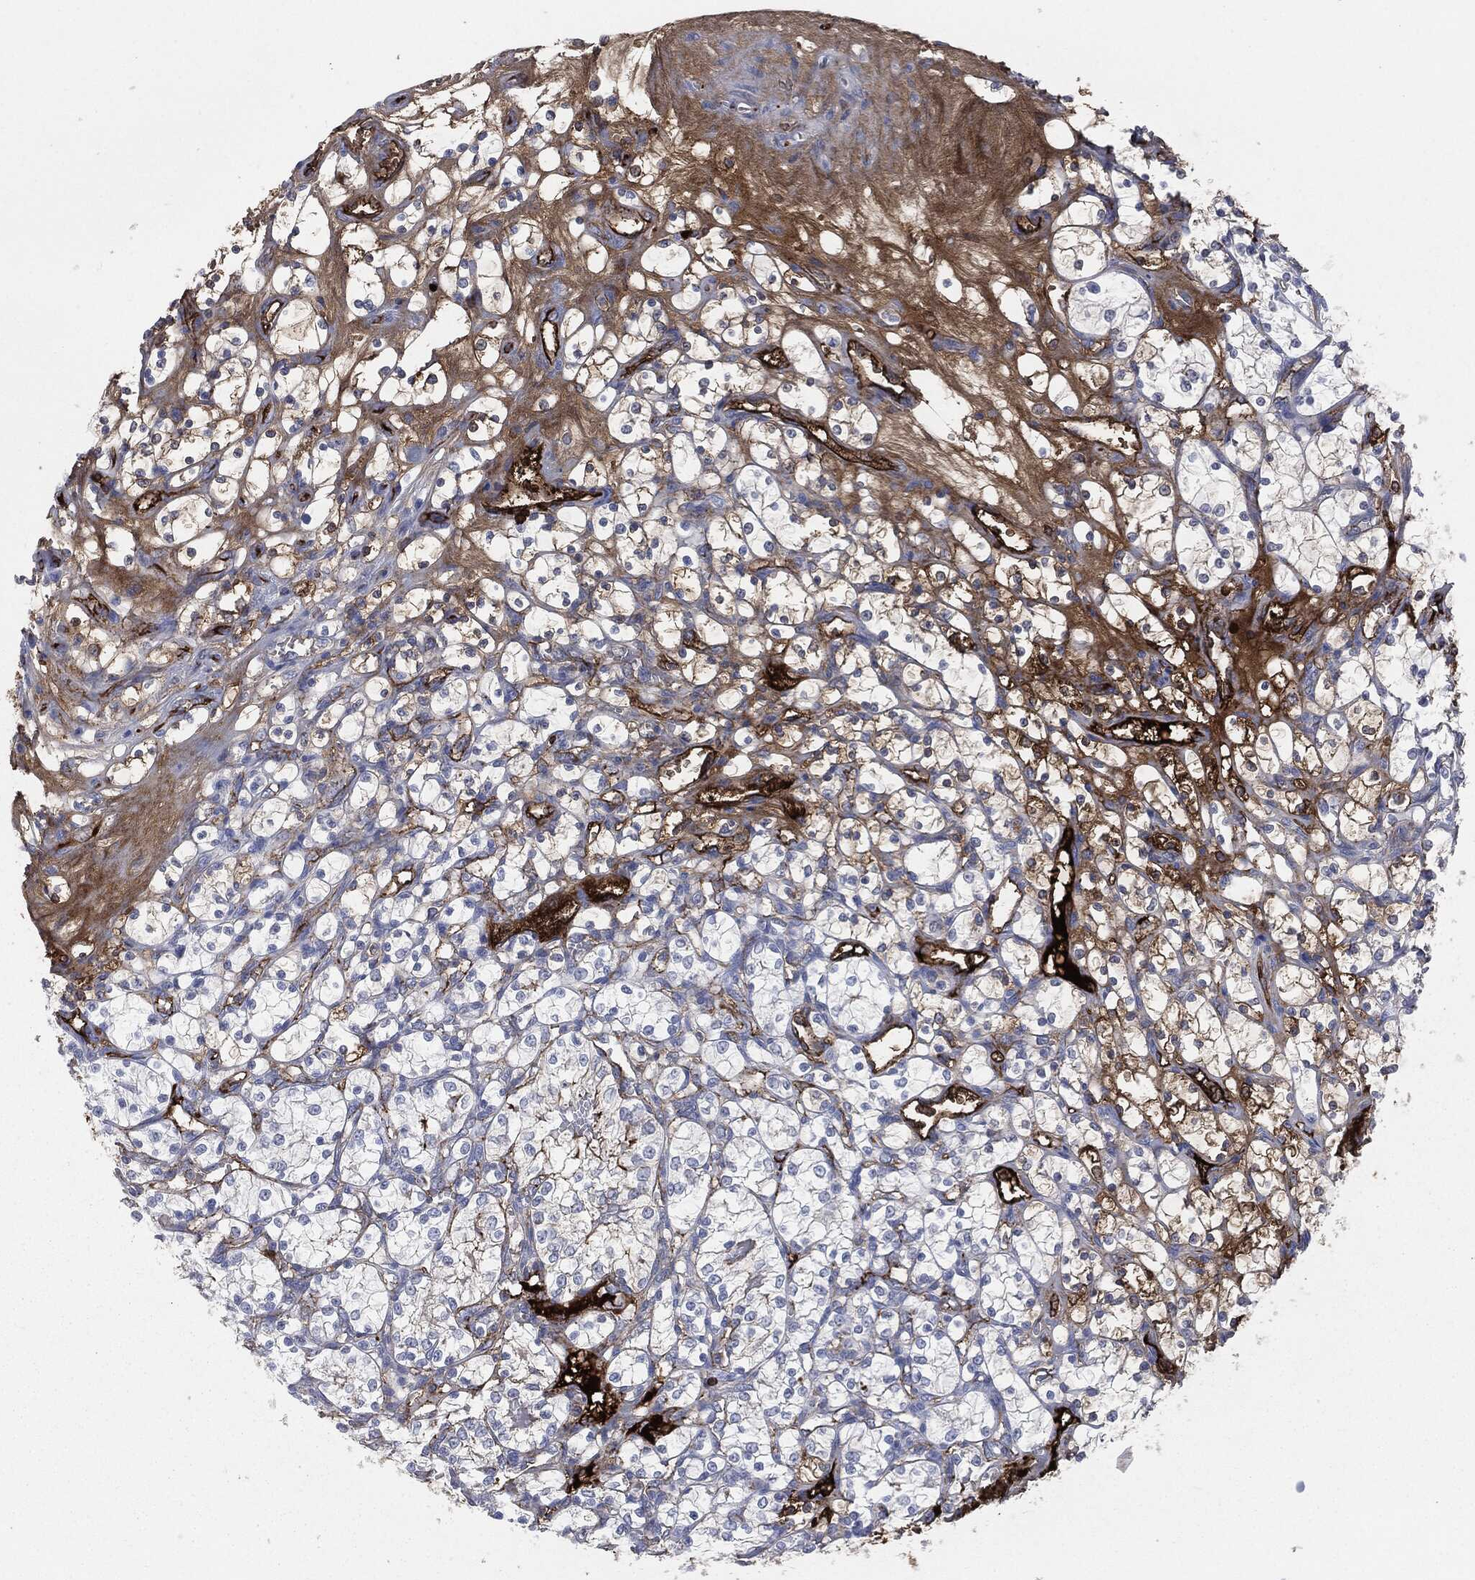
{"staining": {"intensity": "negative", "quantity": "none", "location": "none"}, "tissue": "renal cancer", "cell_type": "Tumor cells", "image_type": "cancer", "snomed": [{"axis": "morphology", "description": "Adenocarcinoma, NOS"}, {"axis": "topography", "description": "Kidney"}], "caption": "Immunohistochemical staining of adenocarcinoma (renal) demonstrates no significant expression in tumor cells.", "gene": "APOB", "patient": {"sex": "female", "age": 69}}